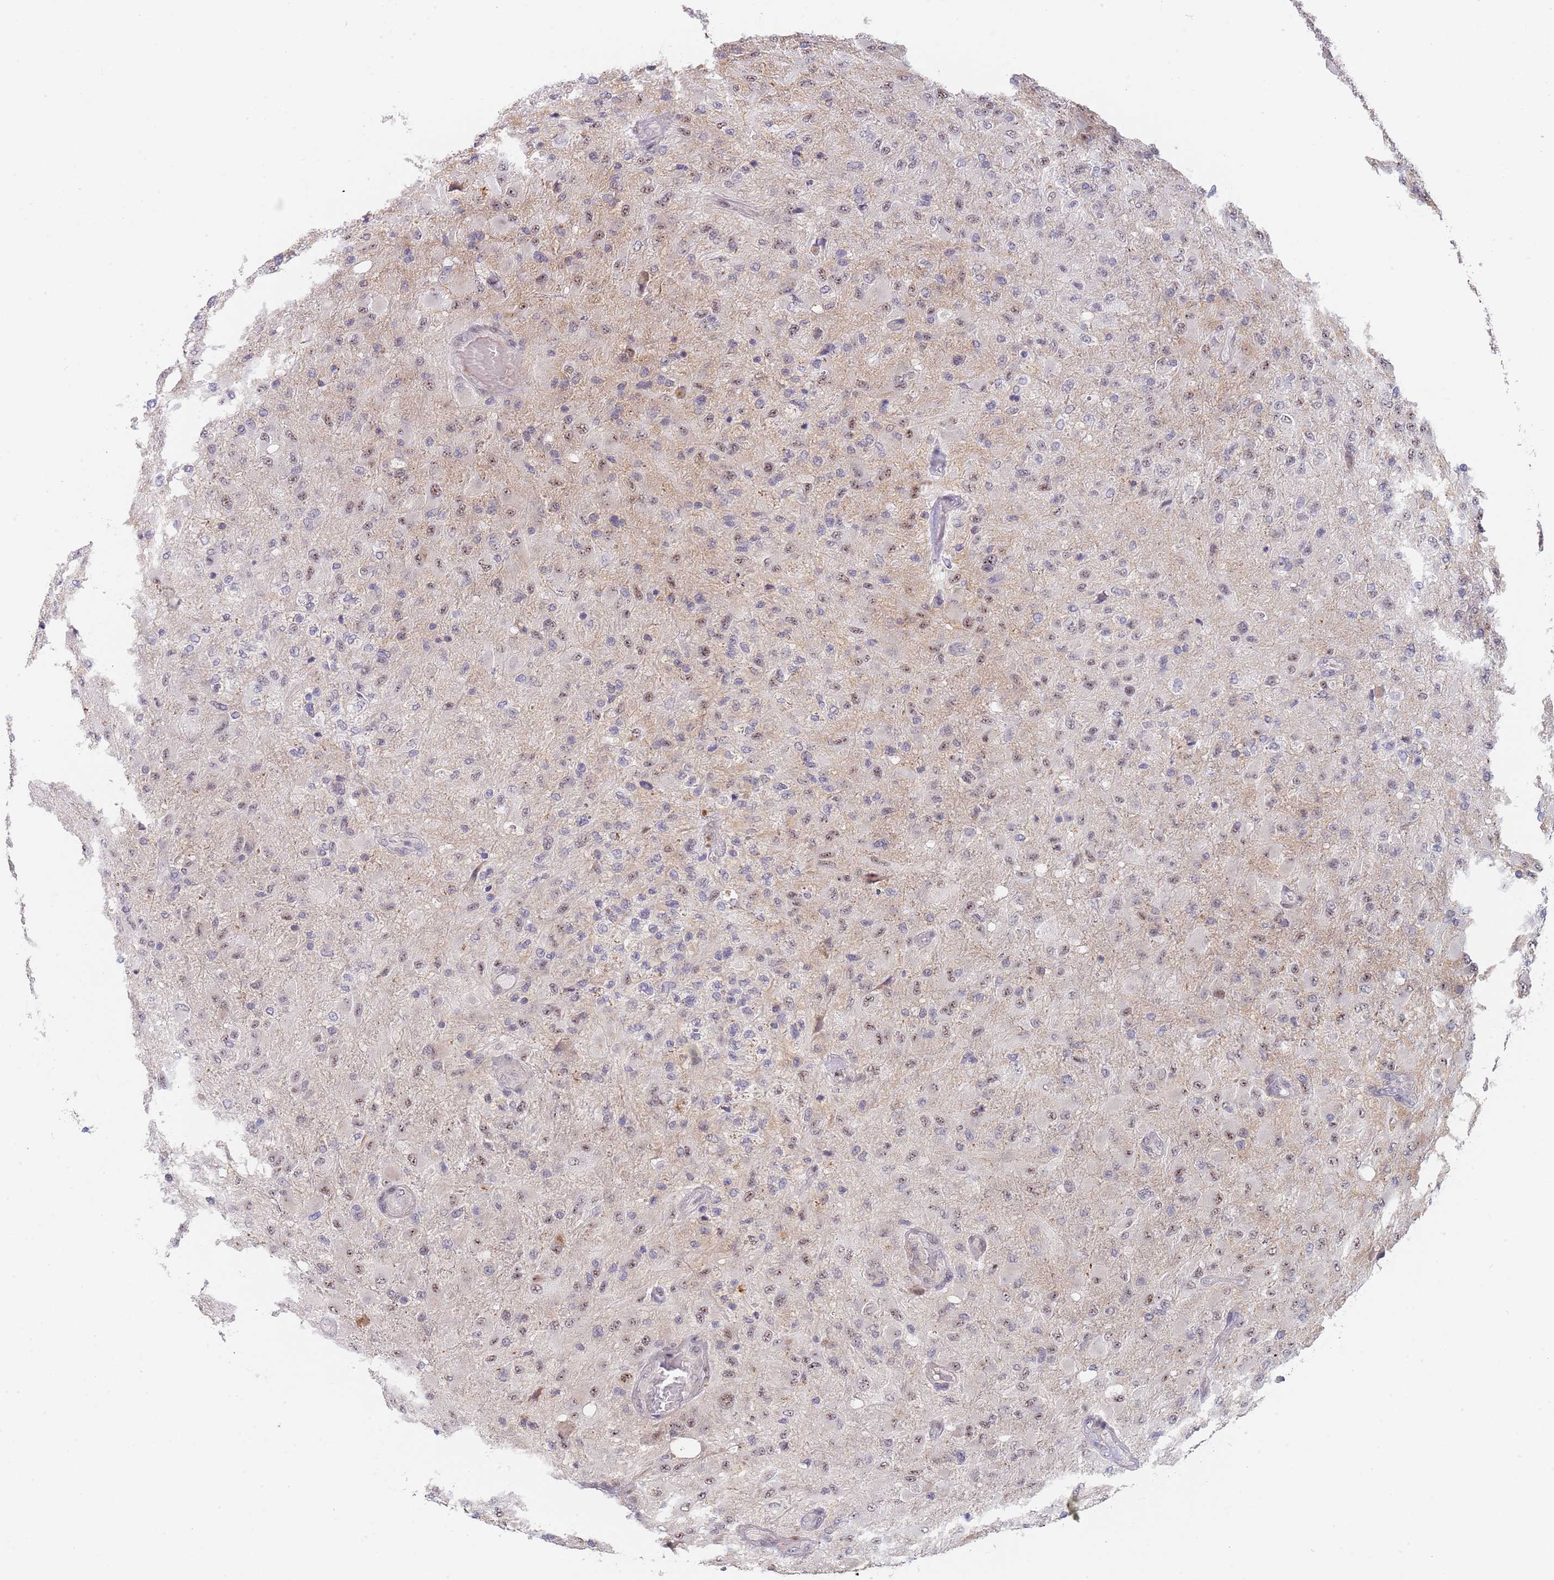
{"staining": {"intensity": "weak", "quantity": "25%-75%", "location": "nuclear"}, "tissue": "glioma", "cell_type": "Tumor cells", "image_type": "cancer", "snomed": [{"axis": "morphology", "description": "Glioma, malignant, Low grade"}, {"axis": "topography", "description": "Brain"}], "caption": "Glioma stained with IHC displays weak nuclear positivity in about 25%-75% of tumor cells.", "gene": "PLCL2", "patient": {"sex": "male", "age": 65}}